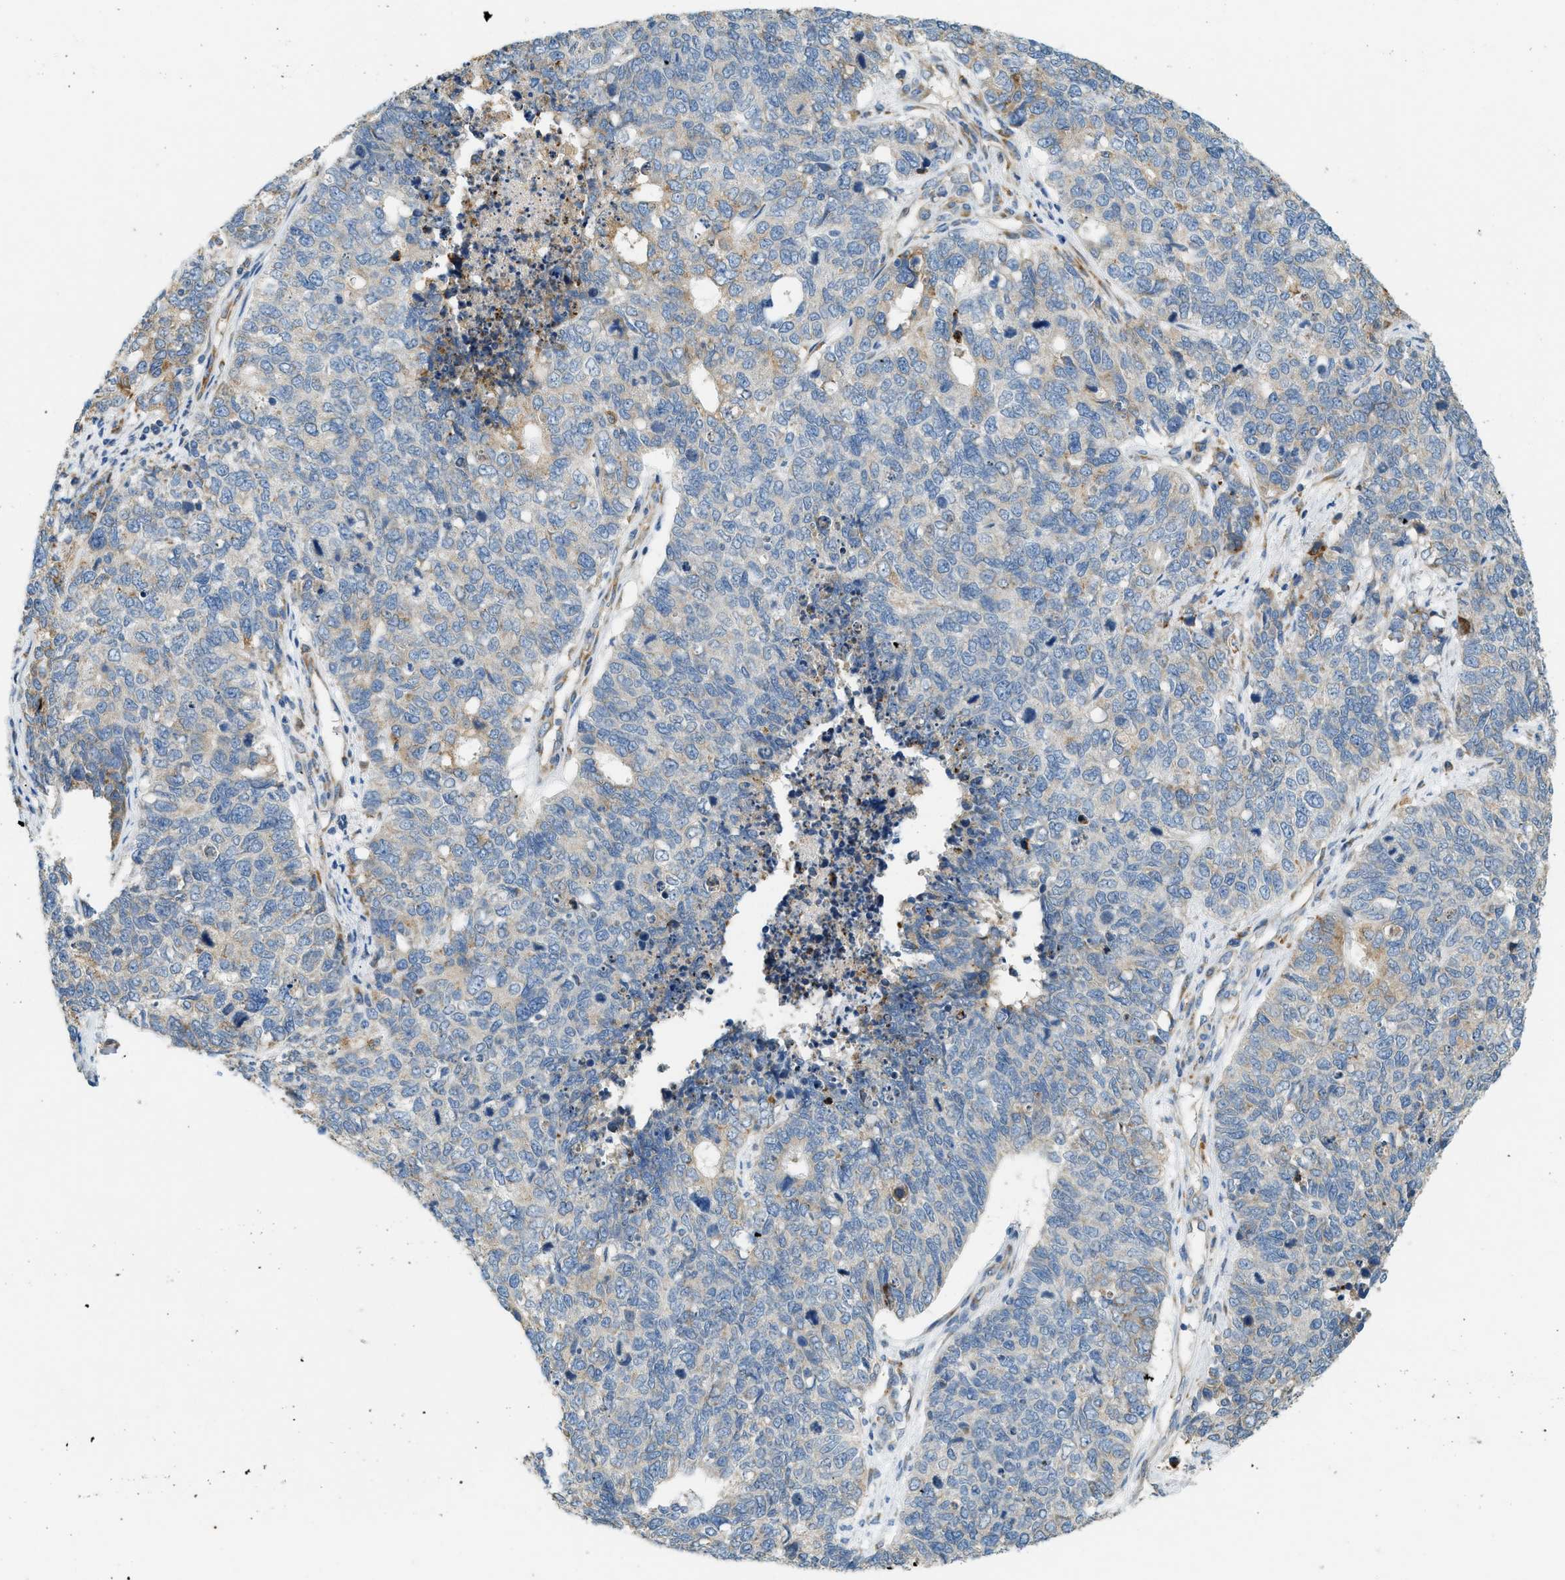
{"staining": {"intensity": "weak", "quantity": "<25%", "location": "cytoplasmic/membranous"}, "tissue": "cervical cancer", "cell_type": "Tumor cells", "image_type": "cancer", "snomed": [{"axis": "morphology", "description": "Squamous cell carcinoma, NOS"}, {"axis": "topography", "description": "Cervix"}], "caption": "Cervical cancer was stained to show a protein in brown. There is no significant staining in tumor cells. The staining was performed using DAB (3,3'-diaminobenzidine) to visualize the protein expression in brown, while the nuclei were stained in blue with hematoxylin (Magnification: 20x).", "gene": "CTSB", "patient": {"sex": "female", "age": 63}}